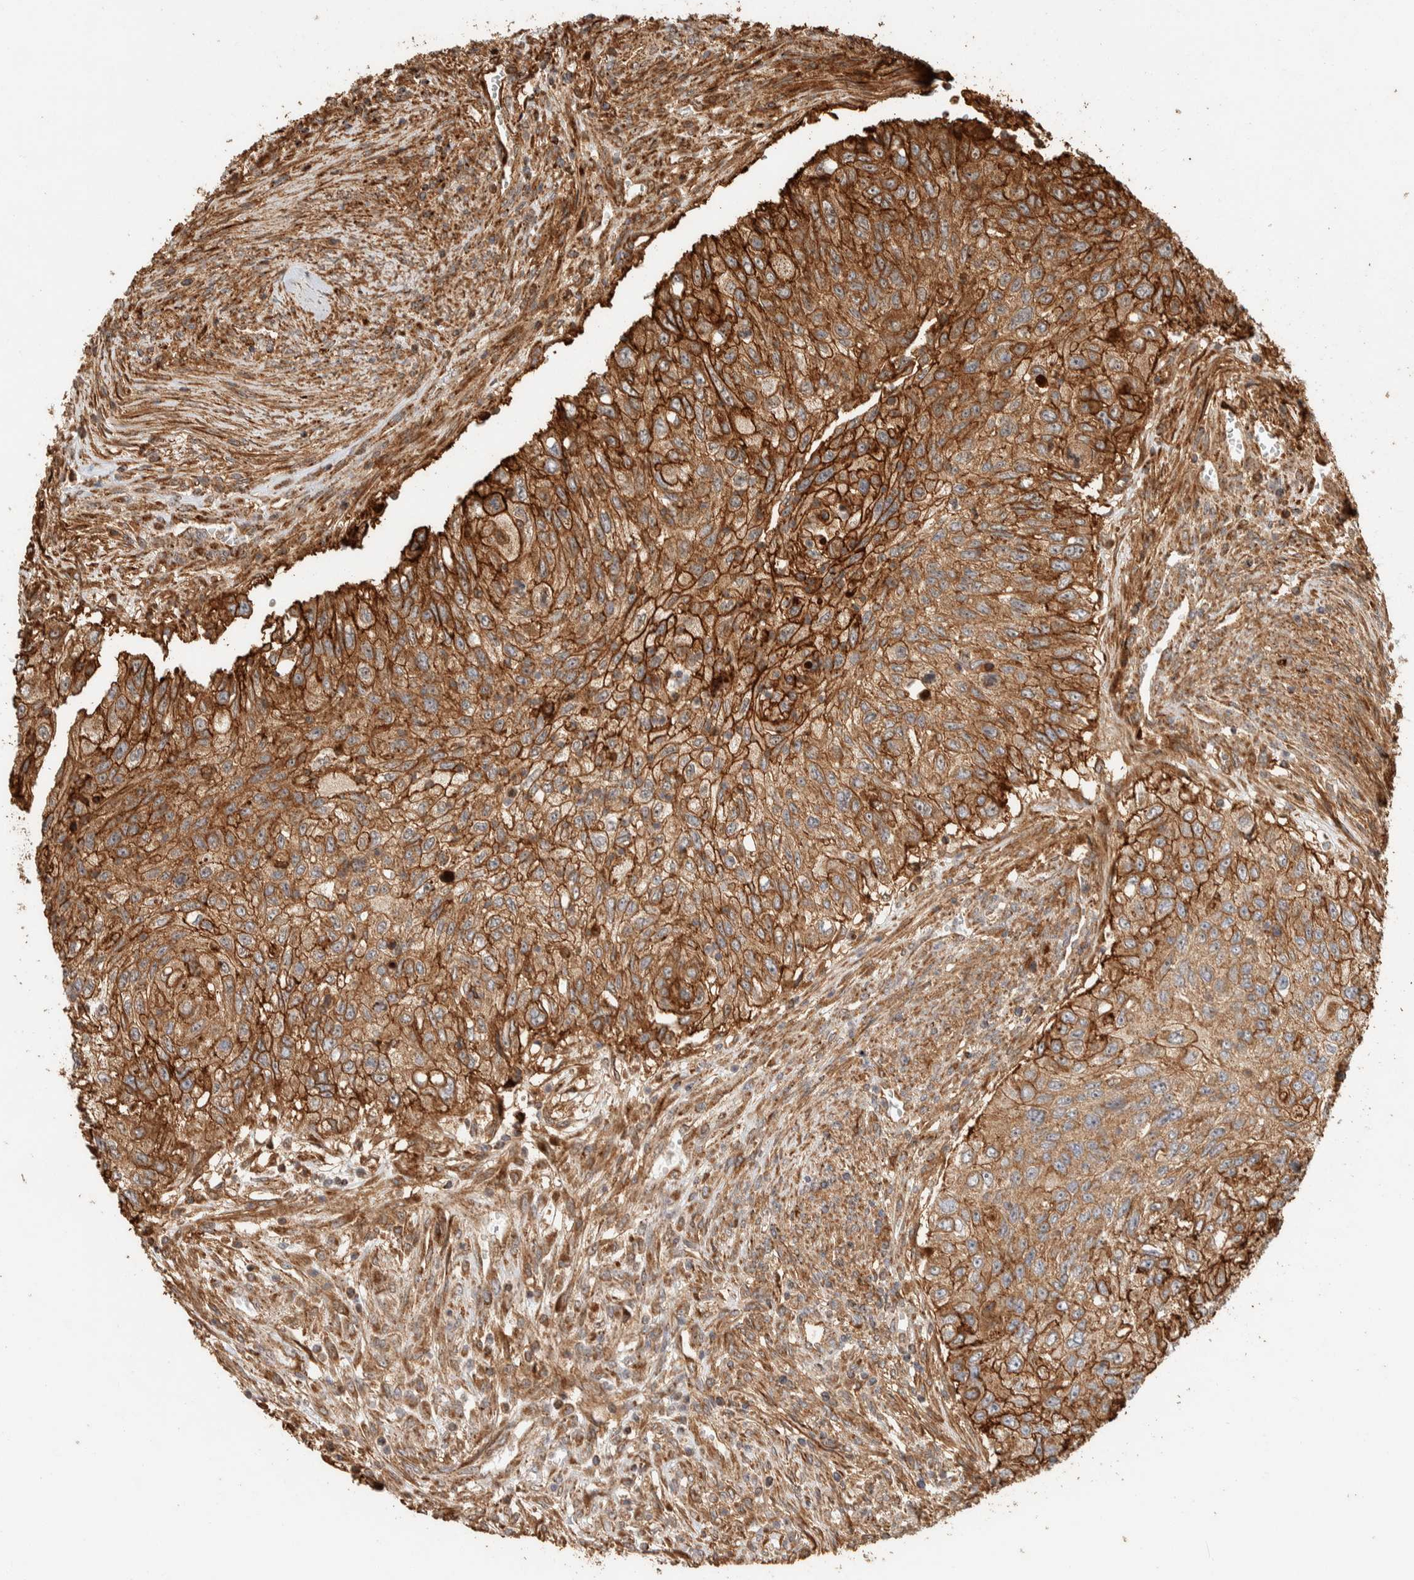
{"staining": {"intensity": "strong", "quantity": ">75%", "location": "cytoplasmic/membranous"}, "tissue": "urothelial cancer", "cell_type": "Tumor cells", "image_type": "cancer", "snomed": [{"axis": "morphology", "description": "Urothelial carcinoma, High grade"}, {"axis": "topography", "description": "Urinary bladder"}], "caption": "Human urothelial carcinoma (high-grade) stained with a protein marker displays strong staining in tumor cells.", "gene": "KIF9", "patient": {"sex": "female", "age": 60}}